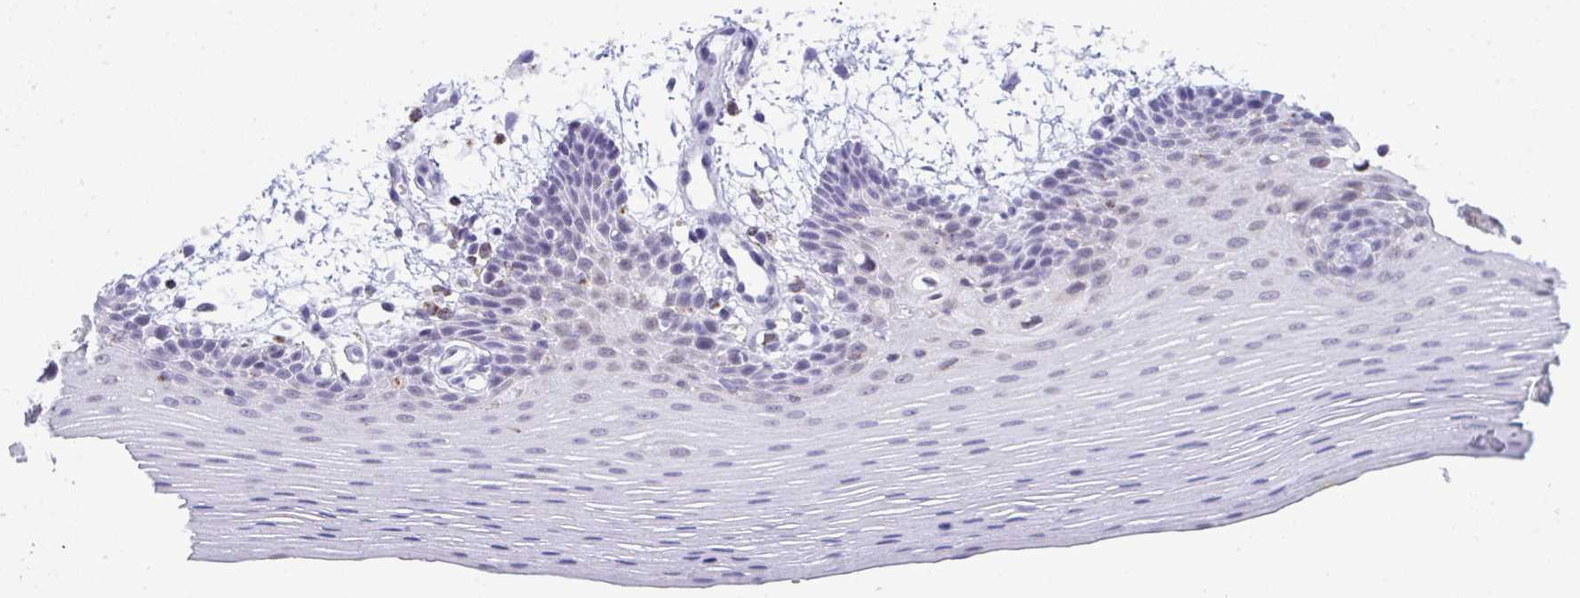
{"staining": {"intensity": "negative", "quantity": "none", "location": "none"}, "tissue": "oral mucosa", "cell_type": "Squamous epithelial cells", "image_type": "normal", "snomed": [{"axis": "morphology", "description": "Normal tissue, NOS"}, {"axis": "topography", "description": "Oral tissue"}], "caption": "Immunohistochemistry photomicrograph of normal oral mucosa stained for a protein (brown), which displays no staining in squamous epithelial cells. (Brightfield microscopy of DAB immunohistochemistry (IHC) at high magnification).", "gene": "PLA2G12B", "patient": {"sex": "female", "age": 81}}